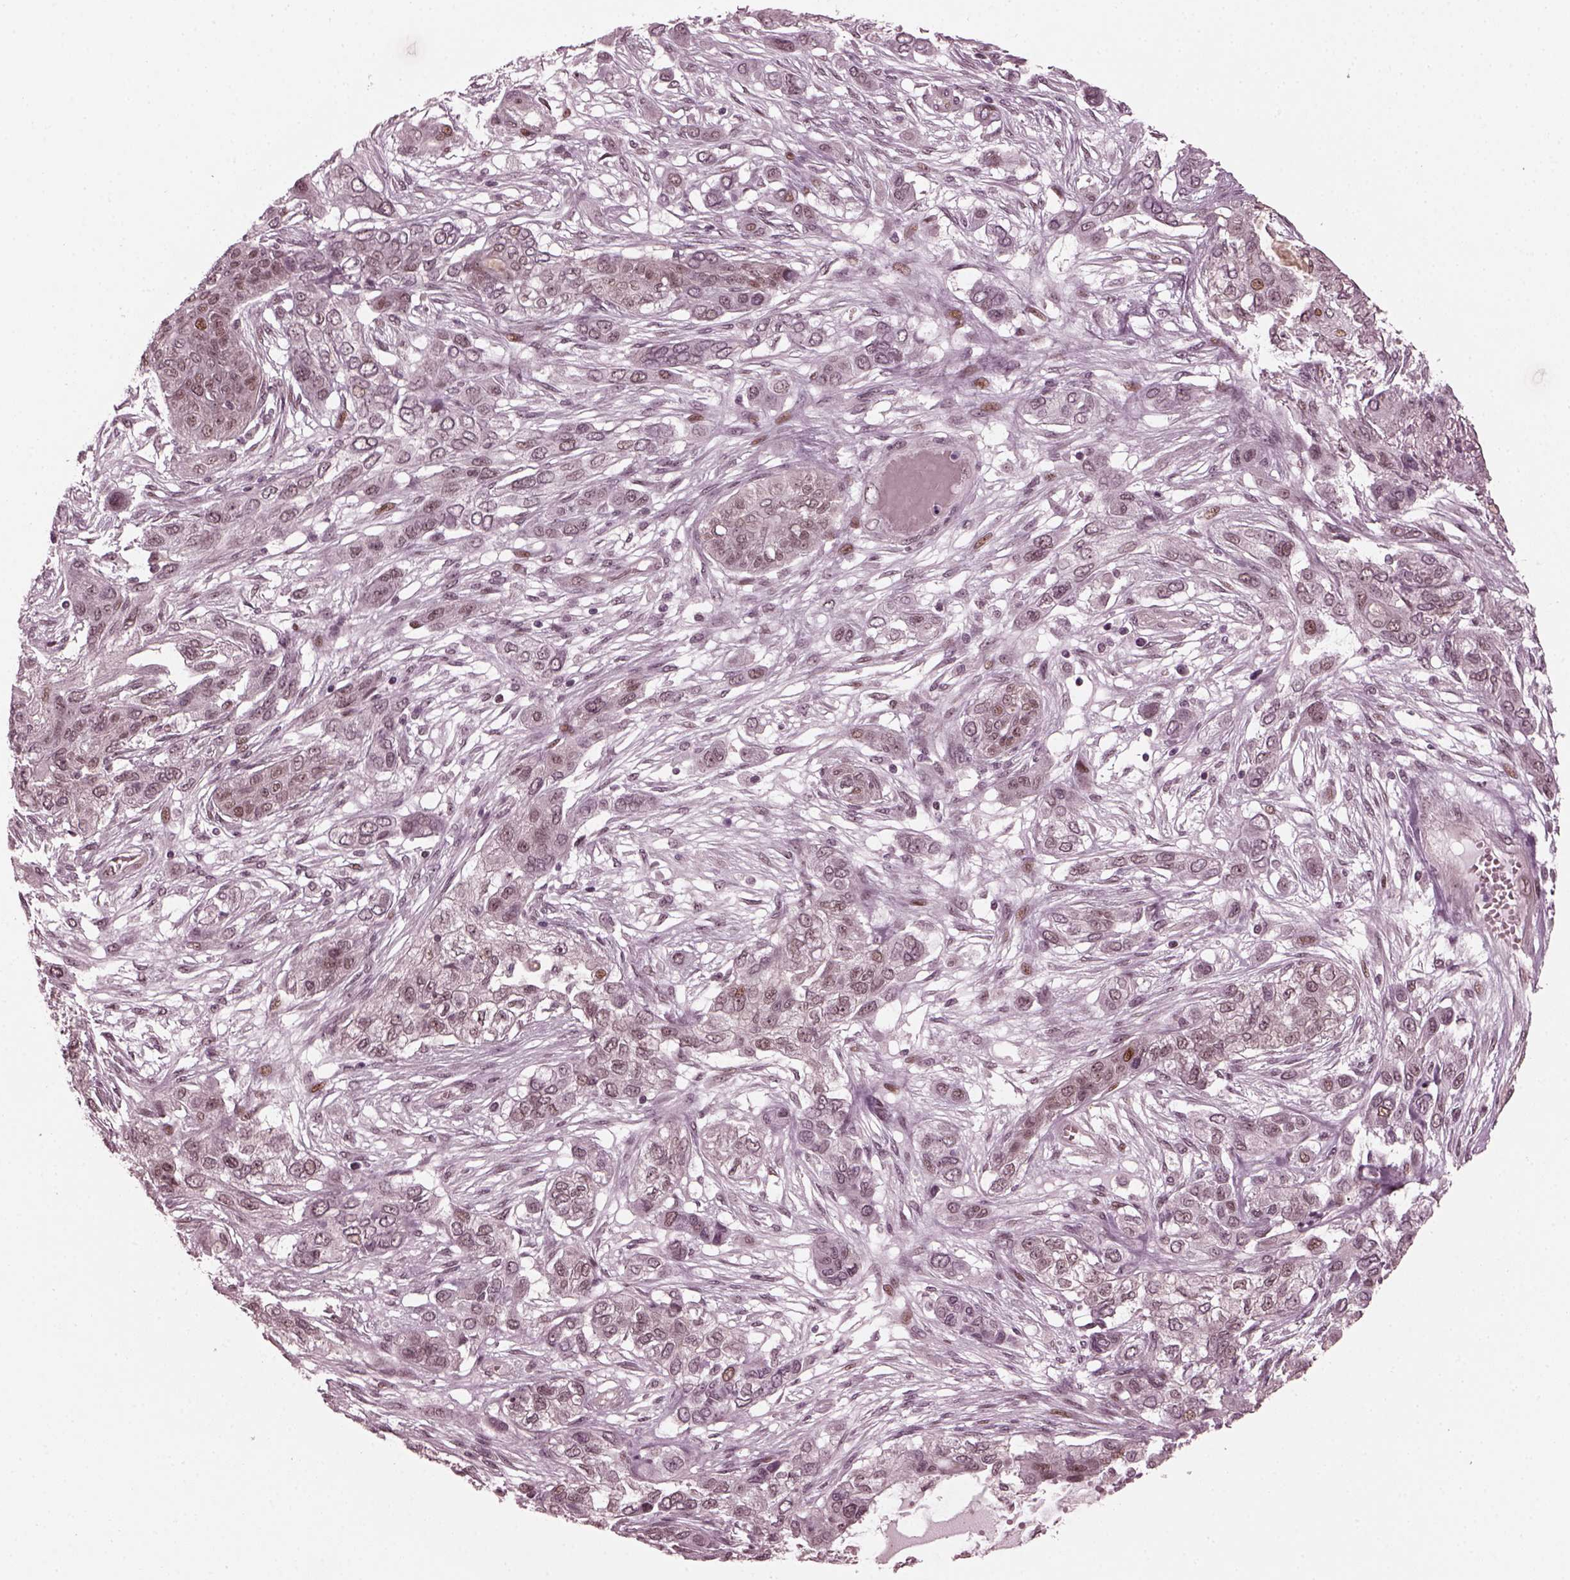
{"staining": {"intensity": "moderate", "quantity": "<25%", "location": "nuclear"}, "tissue": "lung cancer", "cell_type": "Tumor cells", "image_type": "cancer", "snomed": [{"axis": "morphology", "description": "Squamous cell carcinoma, NOS"}, {"axis": "topography", "description": "Lung"}], "caption": "Squamous cell carcinoma (lung) stained with a brown dye reveals moderate nuclear positive expression in about <25% of tumor cells.", "gene": "TRIB3", "patient": {"sex": "female", "age": 70}}